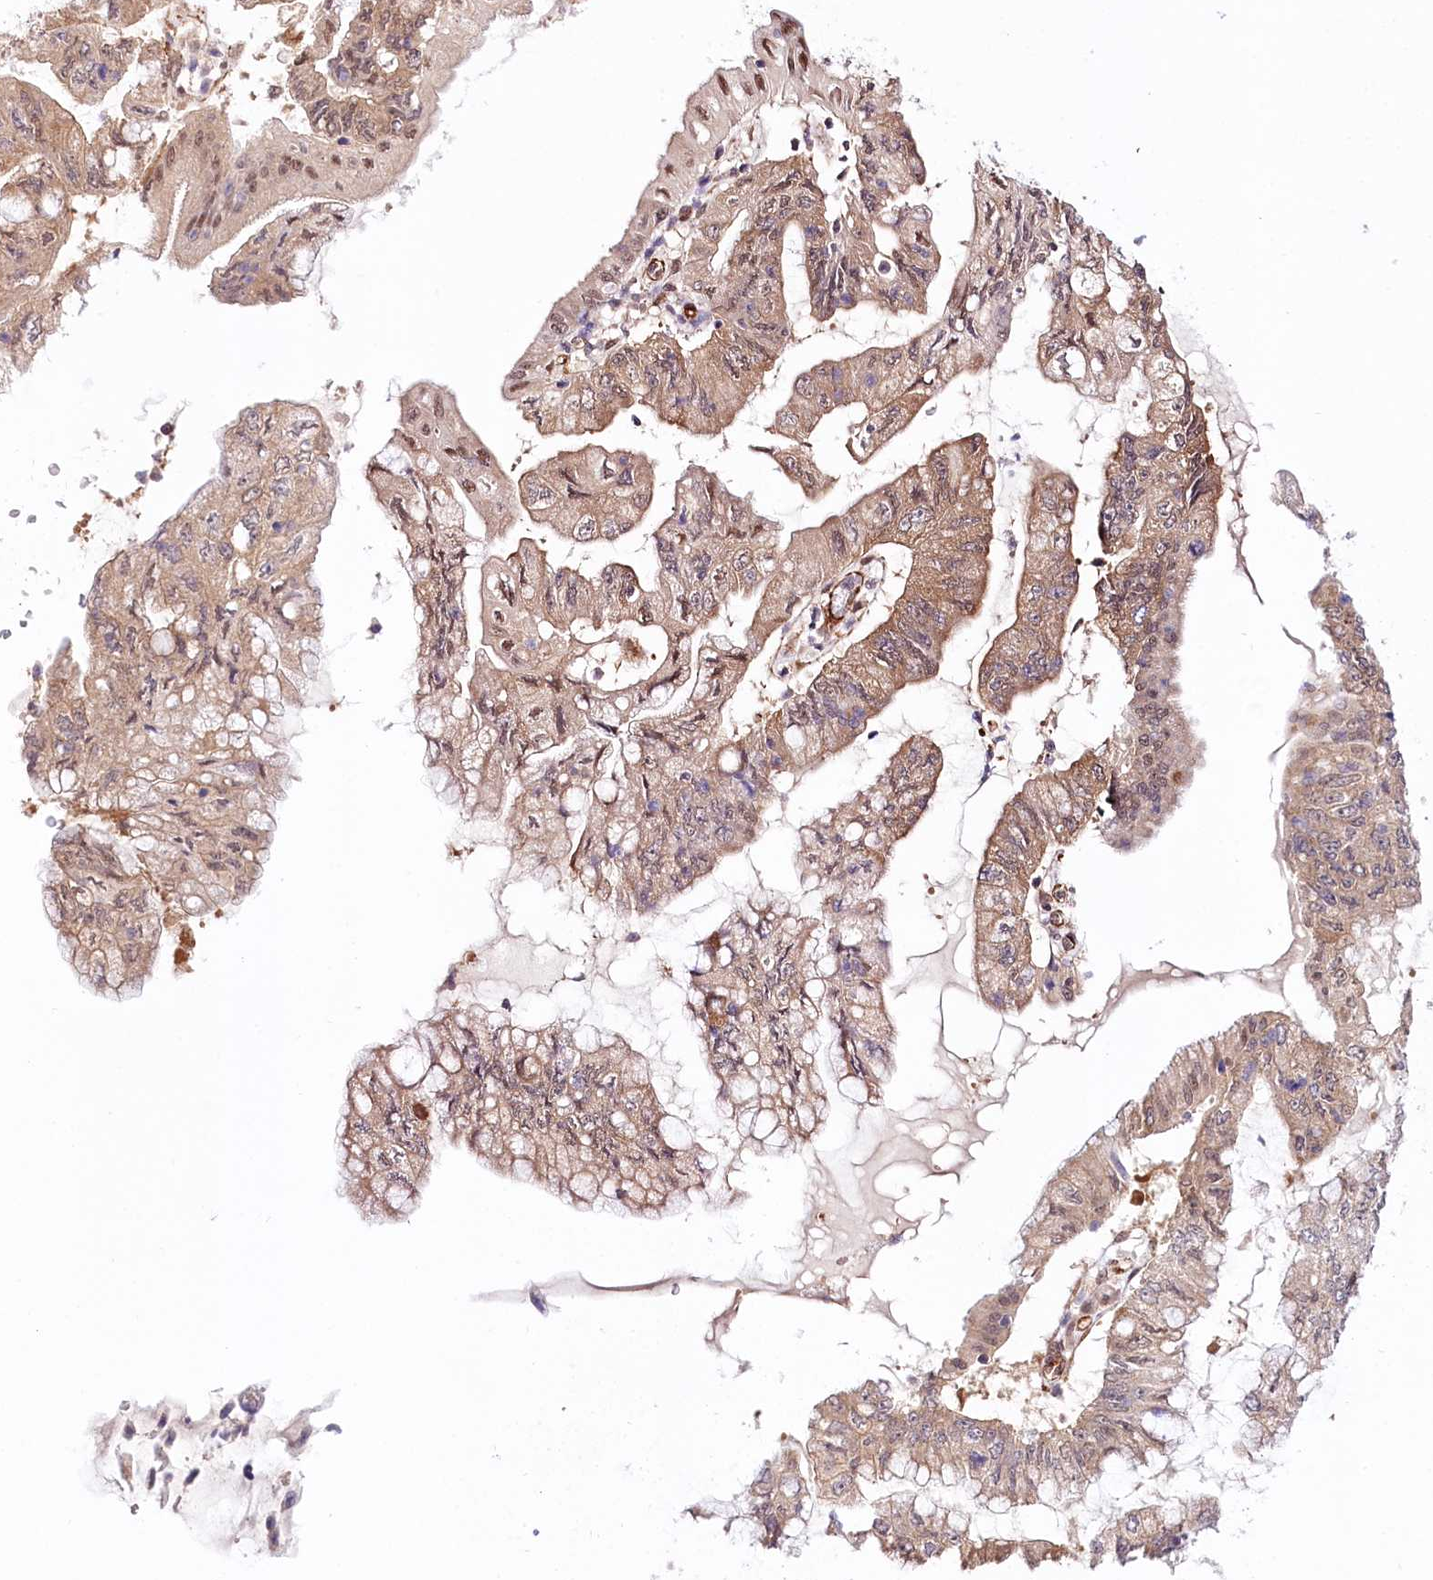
{"staining": {"intensity": "weak", "quantity": ">75%", "location": "cytoplasmic/membranous,nuclear"}, "tissue": "pancreatic cancer", "cell_type": "Tumor cells", "image_type": "cancer", "snomed": [{"axis": "morphology", "description": "Adenocarcinoma, NOS"}, {"axis": "topography", "description": "Pancreas"}], "caption": "Weak cytoplasmic/membranous and nuclear expression is appreciated in approximately >75% of tumor cells in pancreatic adenocarcinoma.", "gene": "PPP2R5B", "patient": {"sex": "female", "age": 73}}